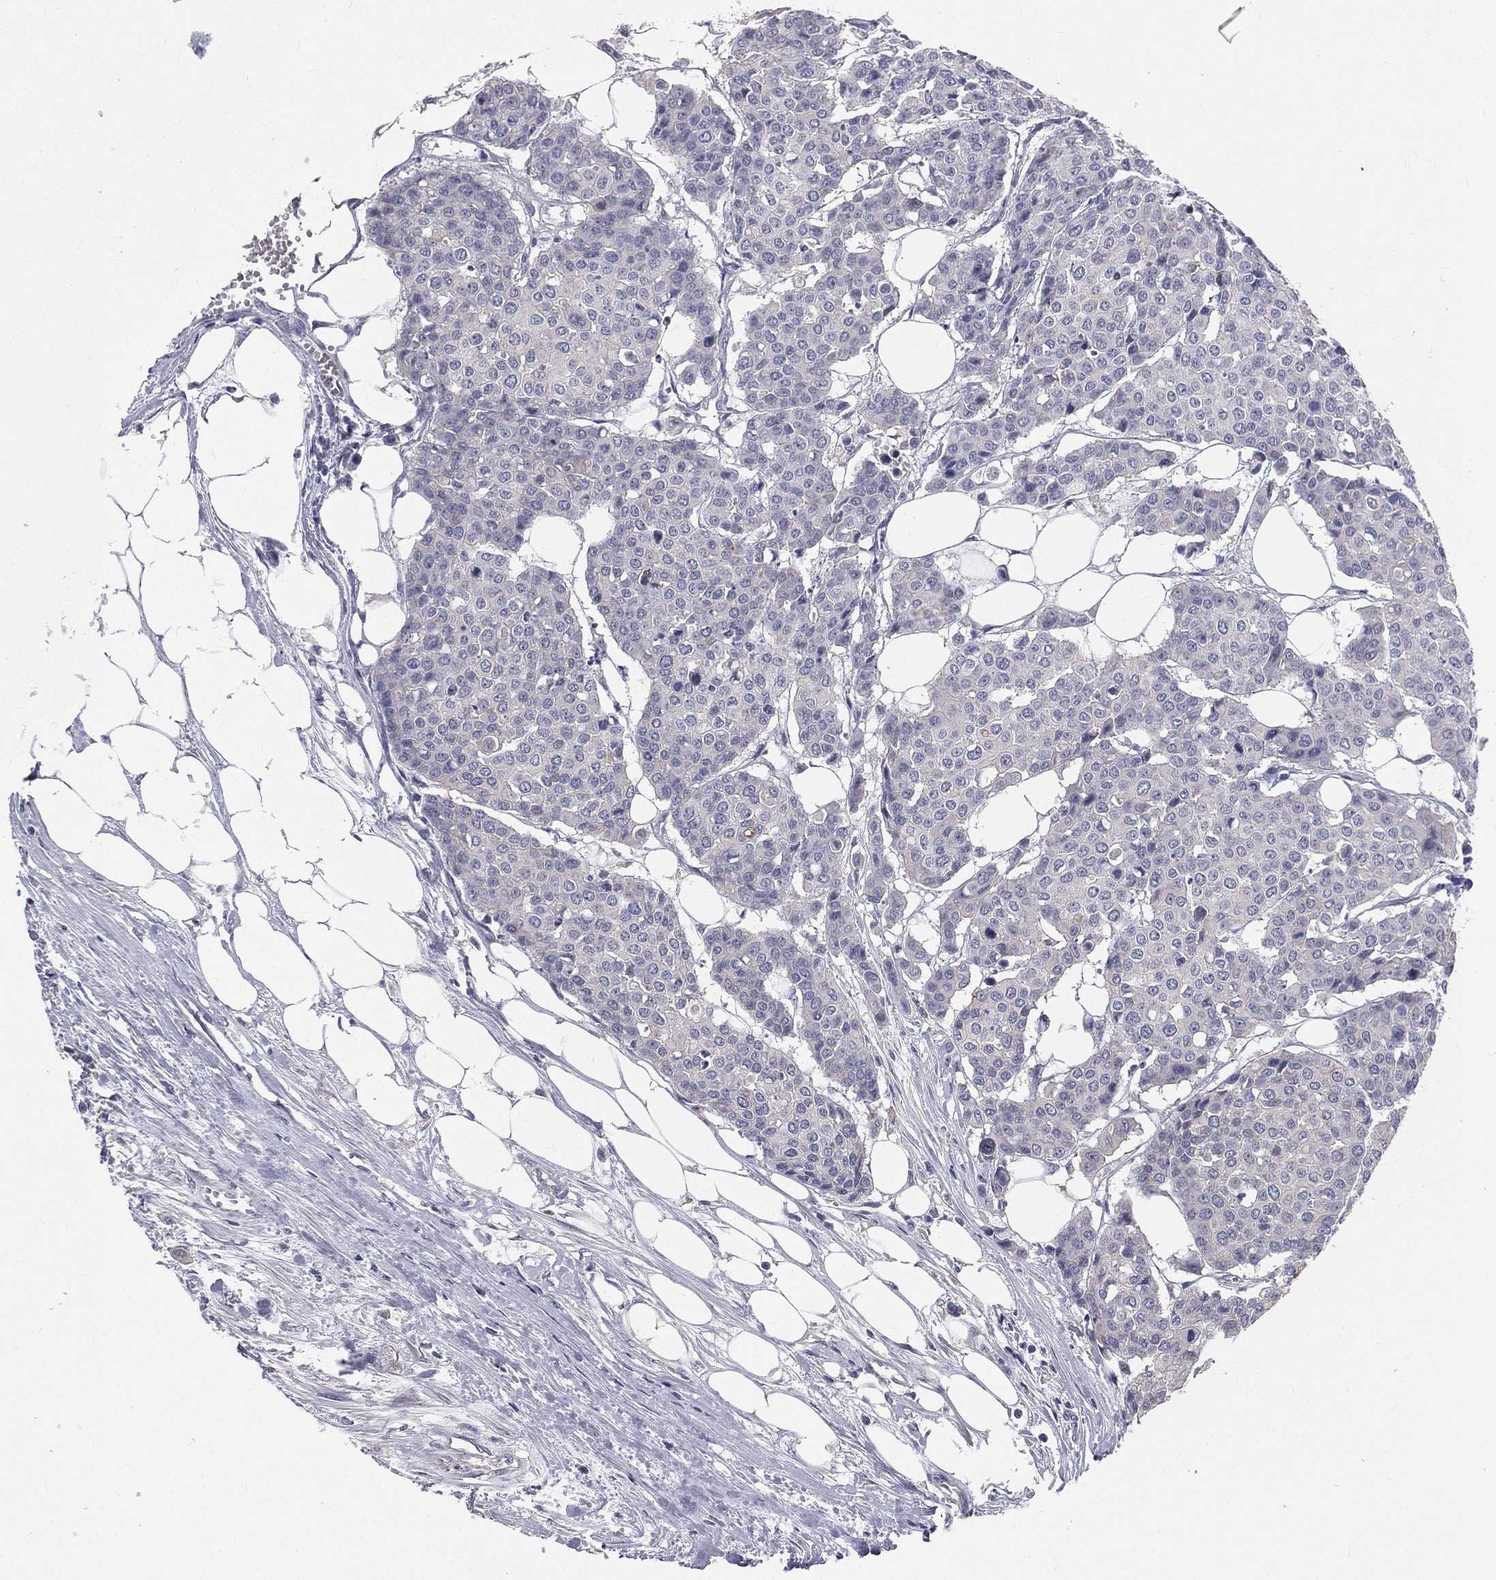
{"staining": {"intensity": "negative", "quantity": "none", "location": "none"}, "tissue": "carcinoid", "cell_type": "Tumor cells", "image_type": "cancer", "snomed": [{"axis": "morphology", "description": "Carcinoid, malignant, NOS"}, {"axis": "topography", "description": "Colon"}], "caption": "High magnification brightfield microscopy of malignant carcinoid stained with DAB (brown) and counterstained with hematoxylin (blue): tumor cells show no significant positivity.", "gene": "MUC13", "patient": {"sex": "male", "age": 81}}